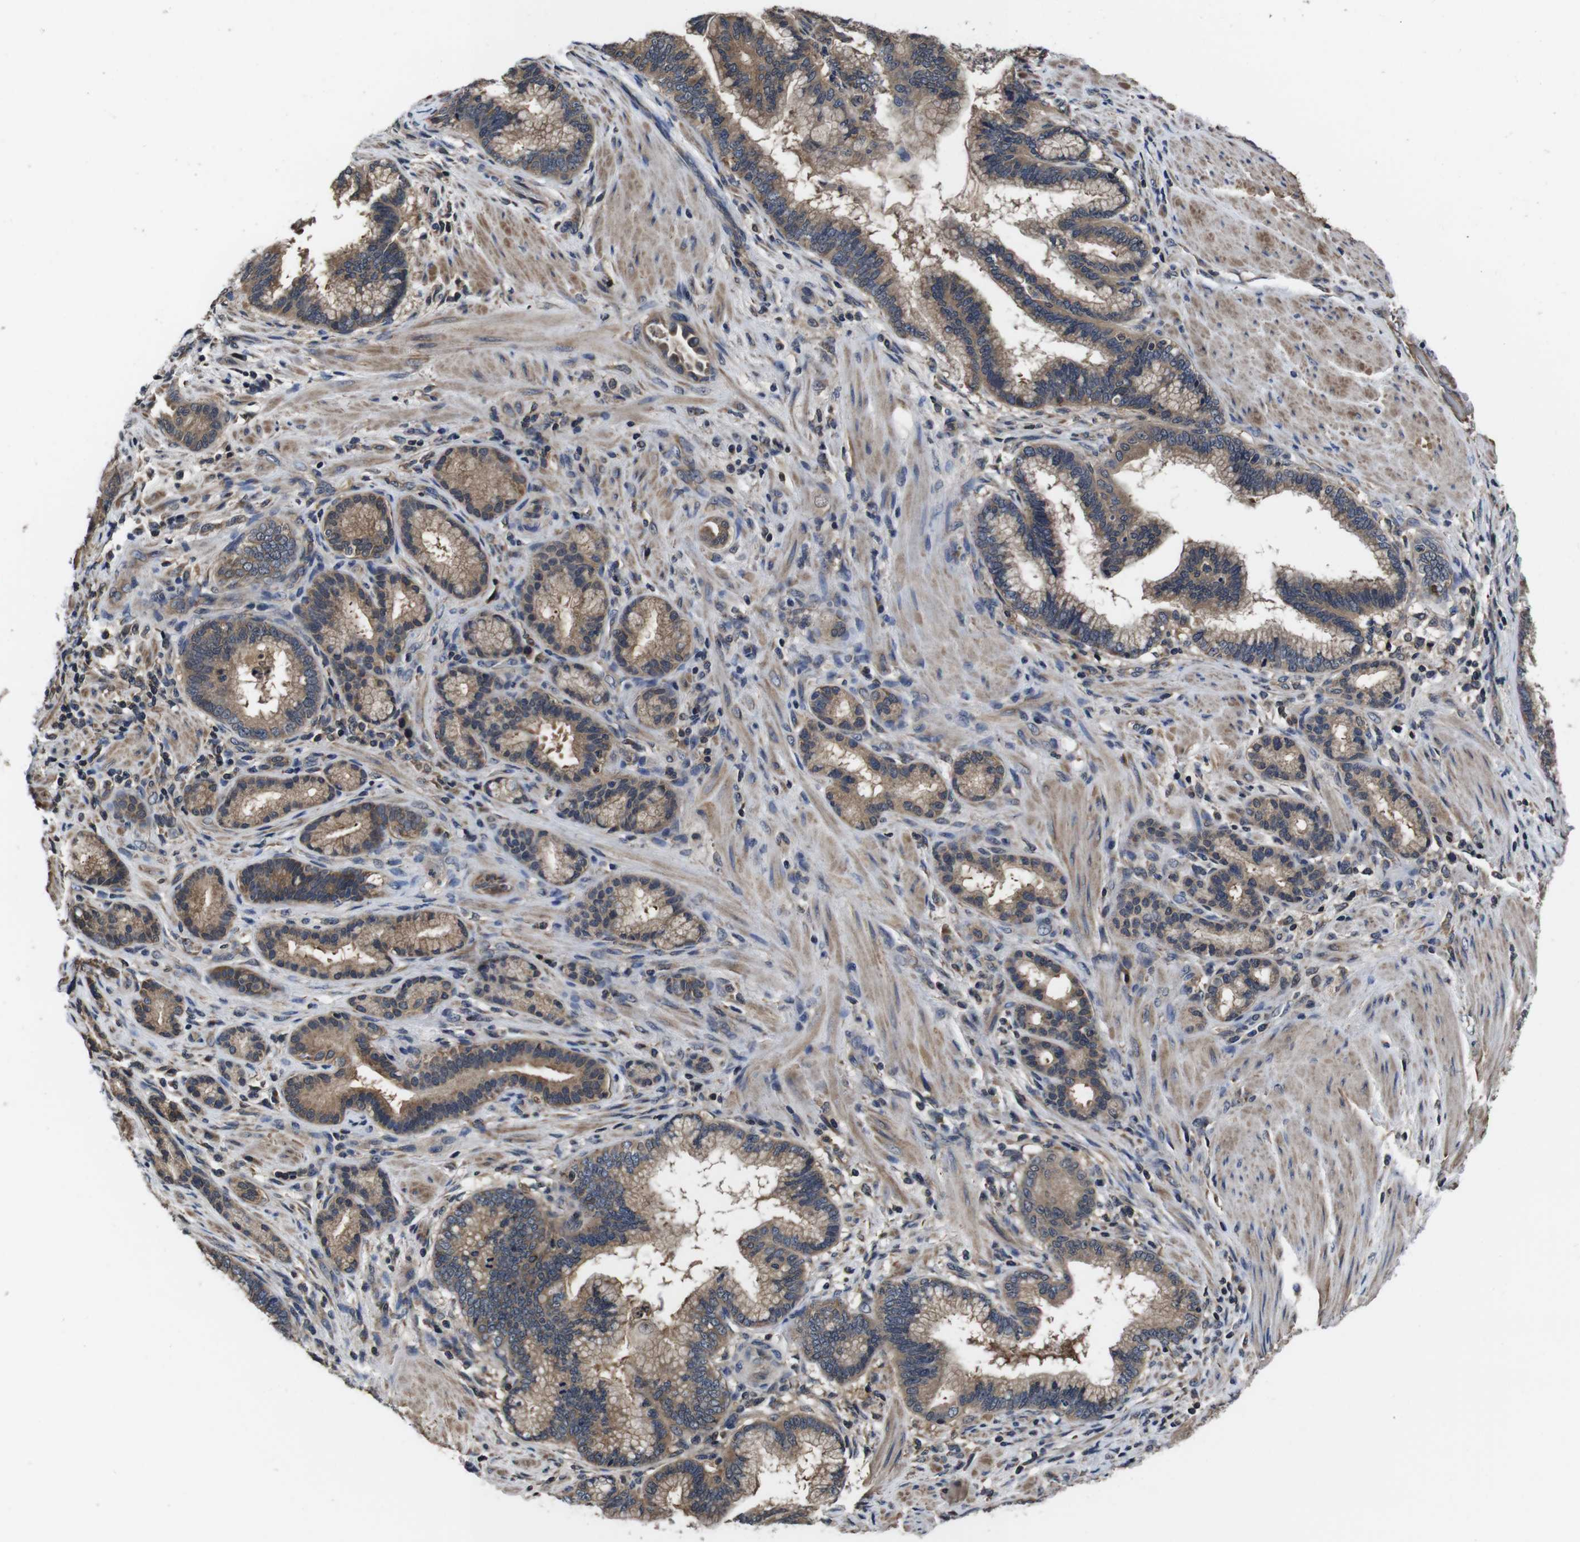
{"staining": {"intensity": "moderate", "quantity": ">75%", "location": "cytoplasmic/membranous"}, "tissue": "pancreatic cancer", "cell_type": "Tumor cells", "image_type": "cancer", "snomed": [{"axis": "morphology", "description": "Adenocarcinoma, NOS"}, {"axis": "topography", "description": "Pancreas"}], "caption": "Immunohistochemistry (IHC) micrograph of neoplastic tissue: human pancreatic cancer (adenocarcinoma) stained using IHC shows medium levels of moderate protein expression localized specifically in the cytoplasmic/membranous of tumor cells, appearing as a cytoplasmic/membranous brown color.", "gene": "CXCL11", "patient": {"sex": "female", "age": 64}}